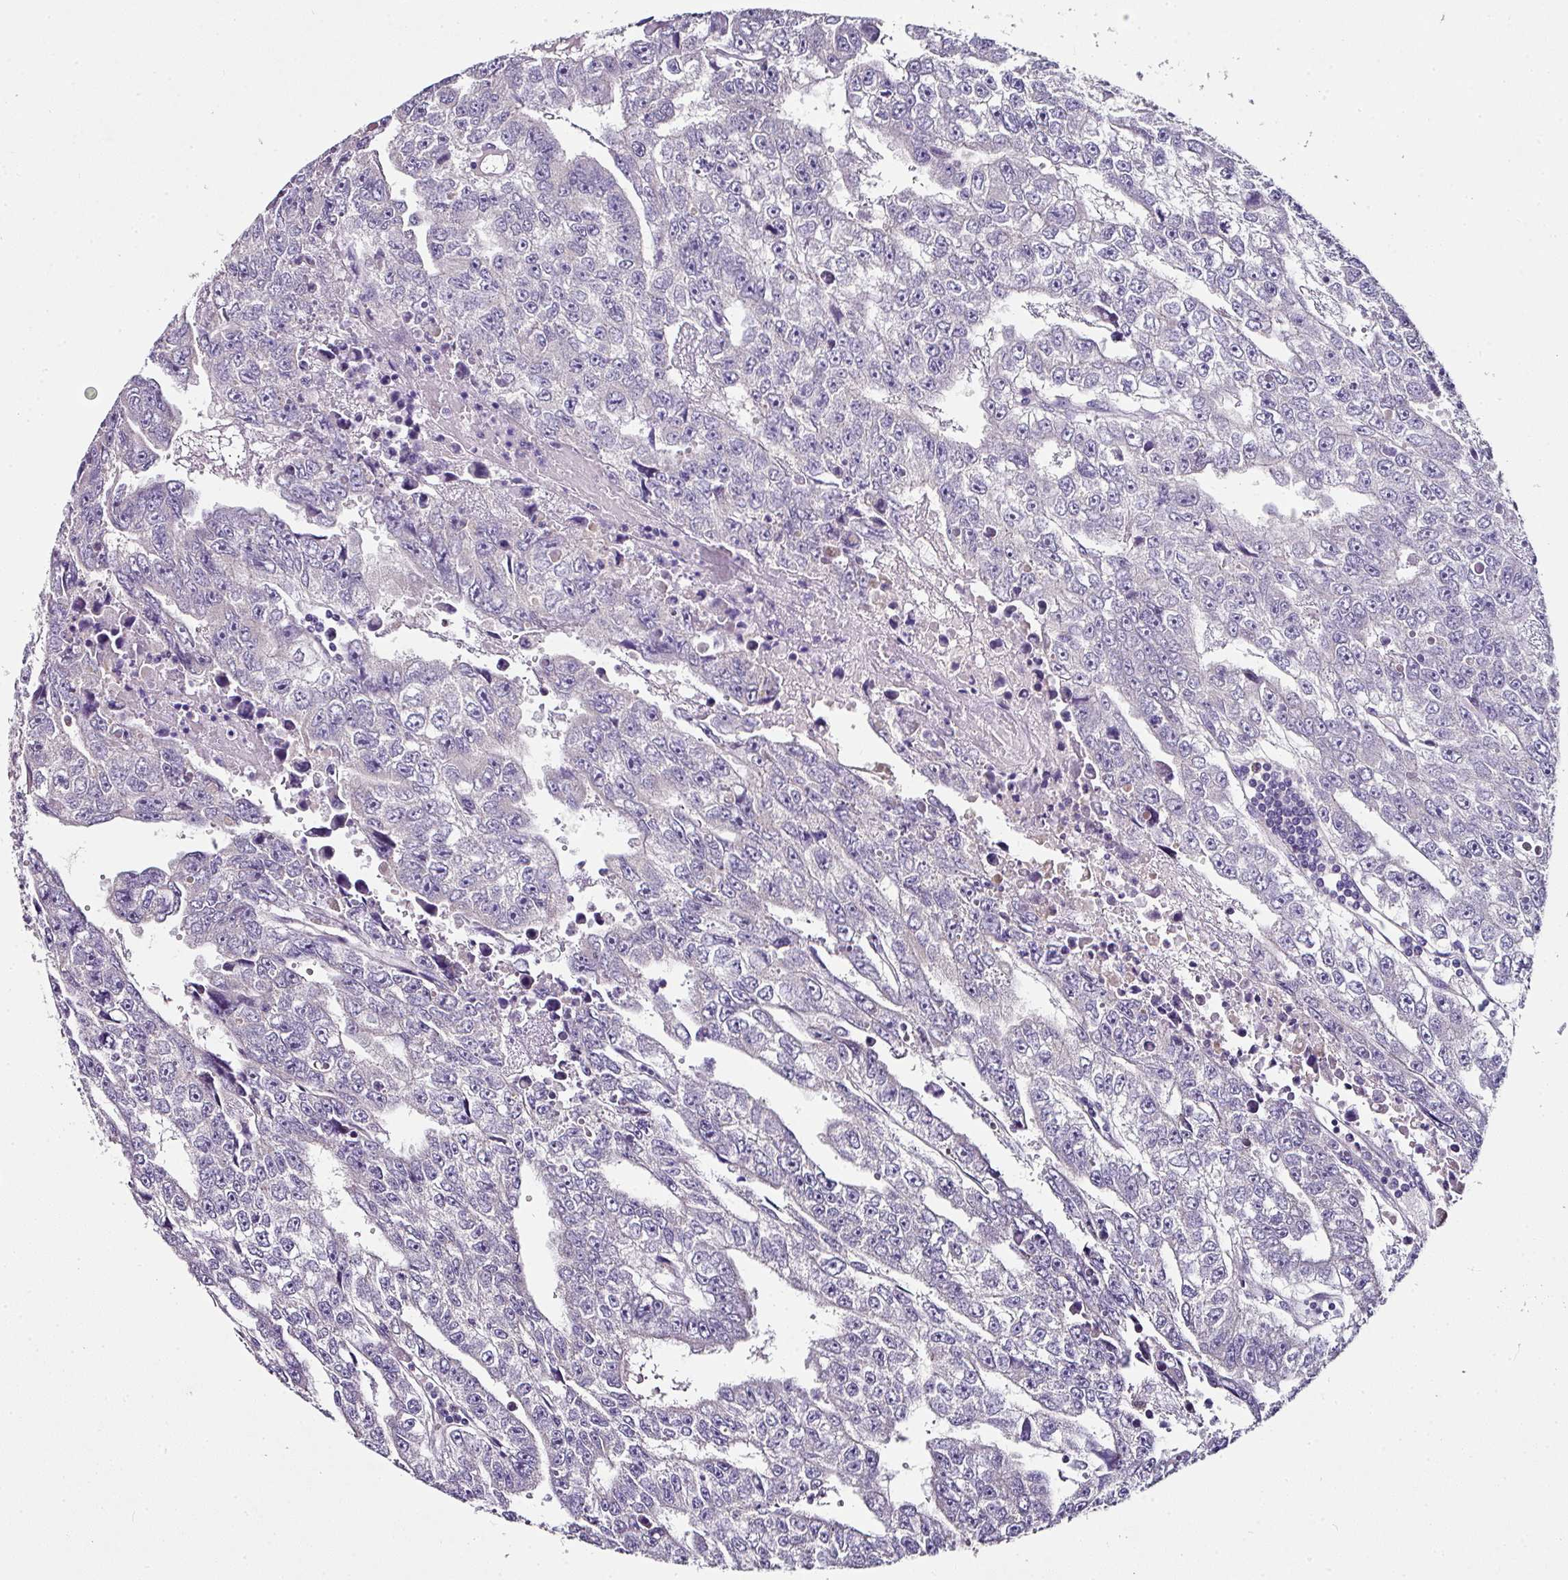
{"staining": {"intensity": "negative", "quantity": "none", "location": "none"}, "tissue": "testis cancer", "cell_type": "Tumor cells", "image_type": "cancer", "snomed": [{"axis": "morphology", "description": "Carcinoma, Embryonal, NOS"}, {"axis": "topography", "description": "Testis"}], "caption": "DAB (3,3'-diaminobenzidine) immunohistochemical staining of testis embryonal carcinoma reveals no significant staining in tumor cells.", "gene": "SKIC2", "patient": {"sex": "male", "age": 20}}